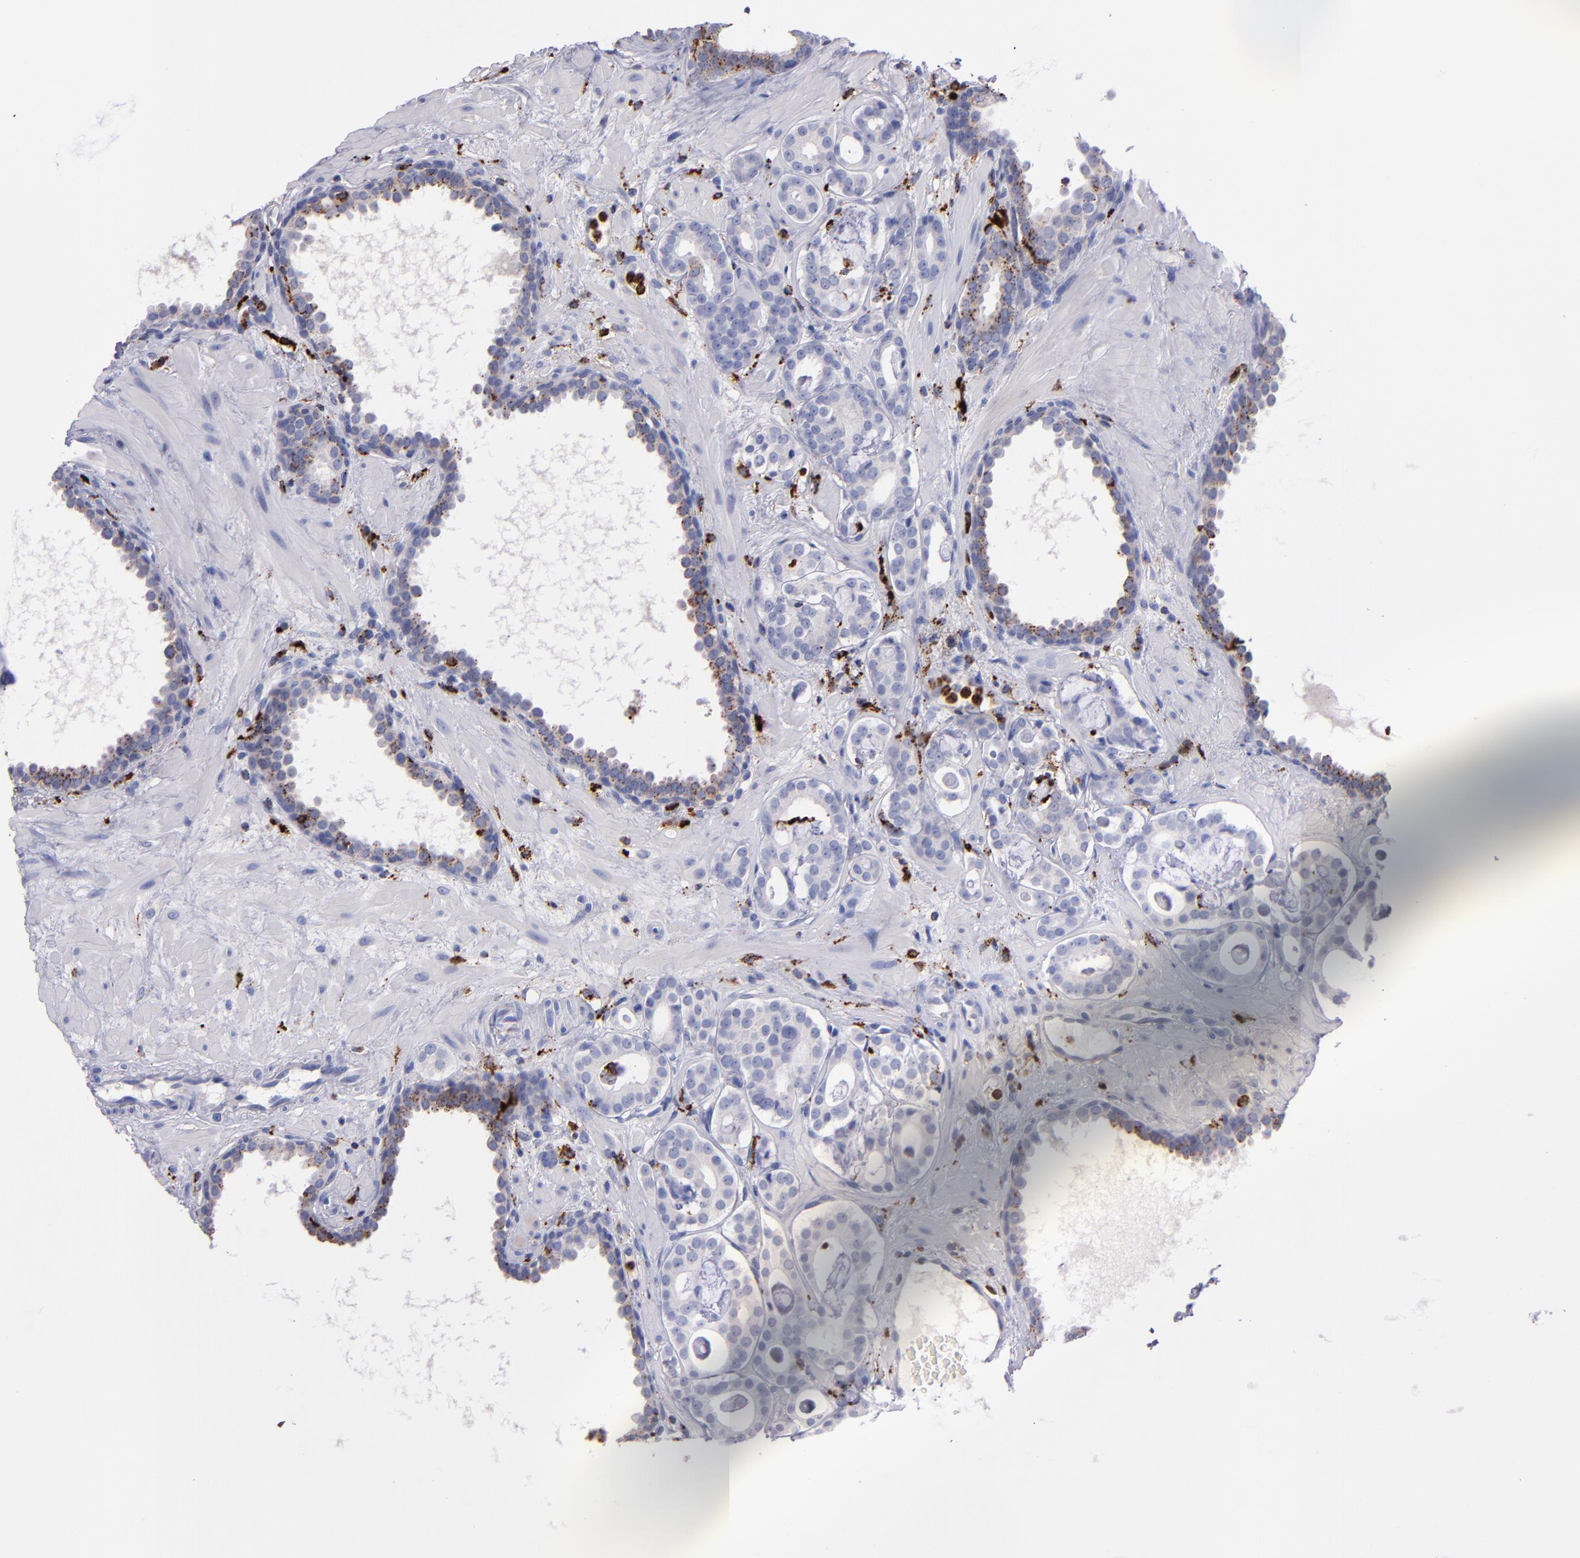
{"staining": {"intensity": "negative", "quantity": "none", "location": "none"}, "tissue": "prostate cancer", "cell_type": "Tumor cells", "image_type": "cancer", "snomed": [{"axis": "morphology", "description": "Adenocarcinoma, Low grade"}, {"axis": "topography", "description": "Prostate"}], "caption": "Tumor cells show no significant protein expression in prostate low-grade adenocarcinoma.", "gene": "CTSS", "patient": {"sex": "male", "age": 57}}